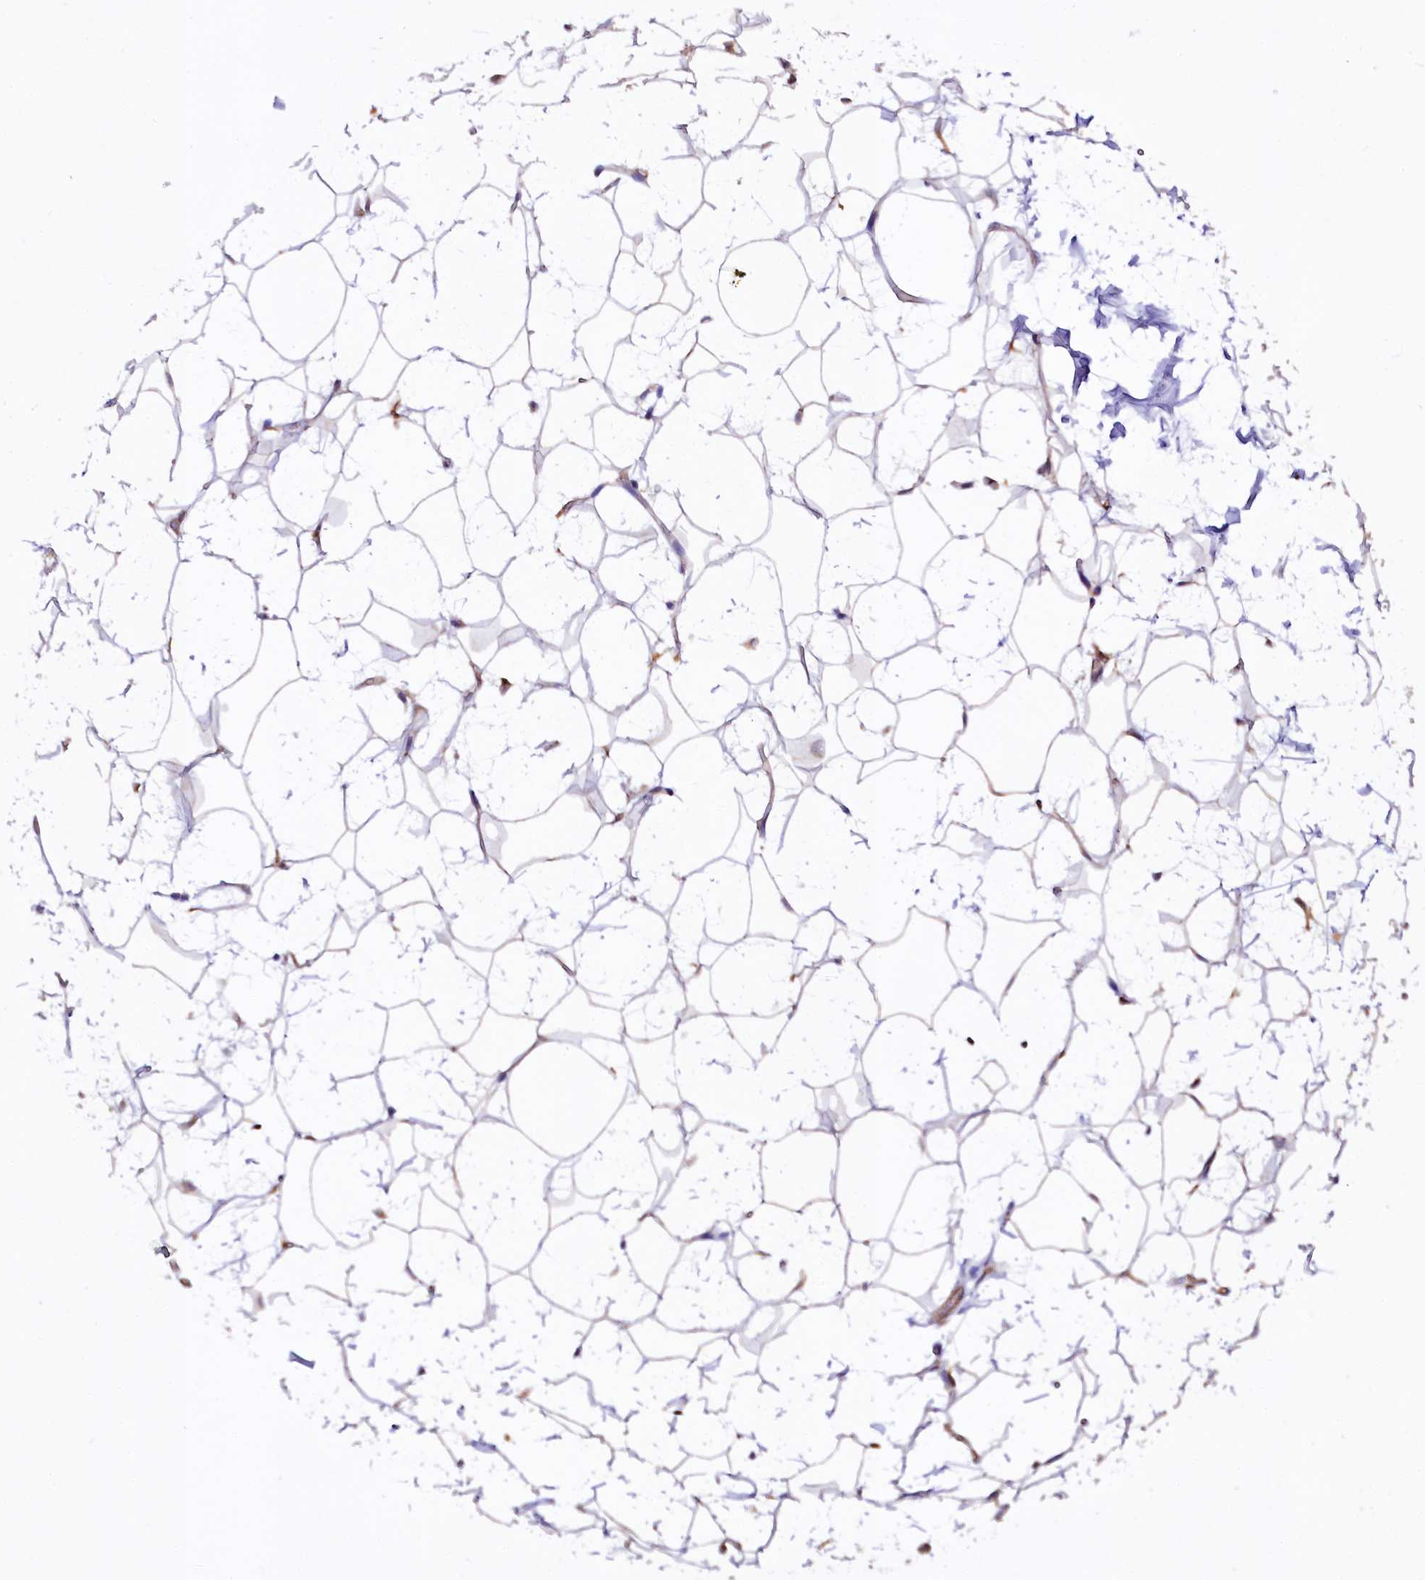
{"staining": {"intensity": "negative", "quantity": "none", "location": "none"}, "tissue": "adipose tissue", "cell_type": "Adipocytes", "image_type": "normal", "snomed": [{"axis": "morphology", "description": "Normal tissue, NOS"}, {"axis": "topography", "description": "Breast"}], "caption": "This is a micrograph of immunohistochemistry staining of unremarkable adipose tissue, which shows no expression in adipocytes. Brightfield microscopy of IHC stained with DAB (3,3'-diaminobenzidine) (brown) and hematoxylin (blue), captured at high magnification.", "gene": "TTC12", "patient": {"sex": "female", "age": 26}}